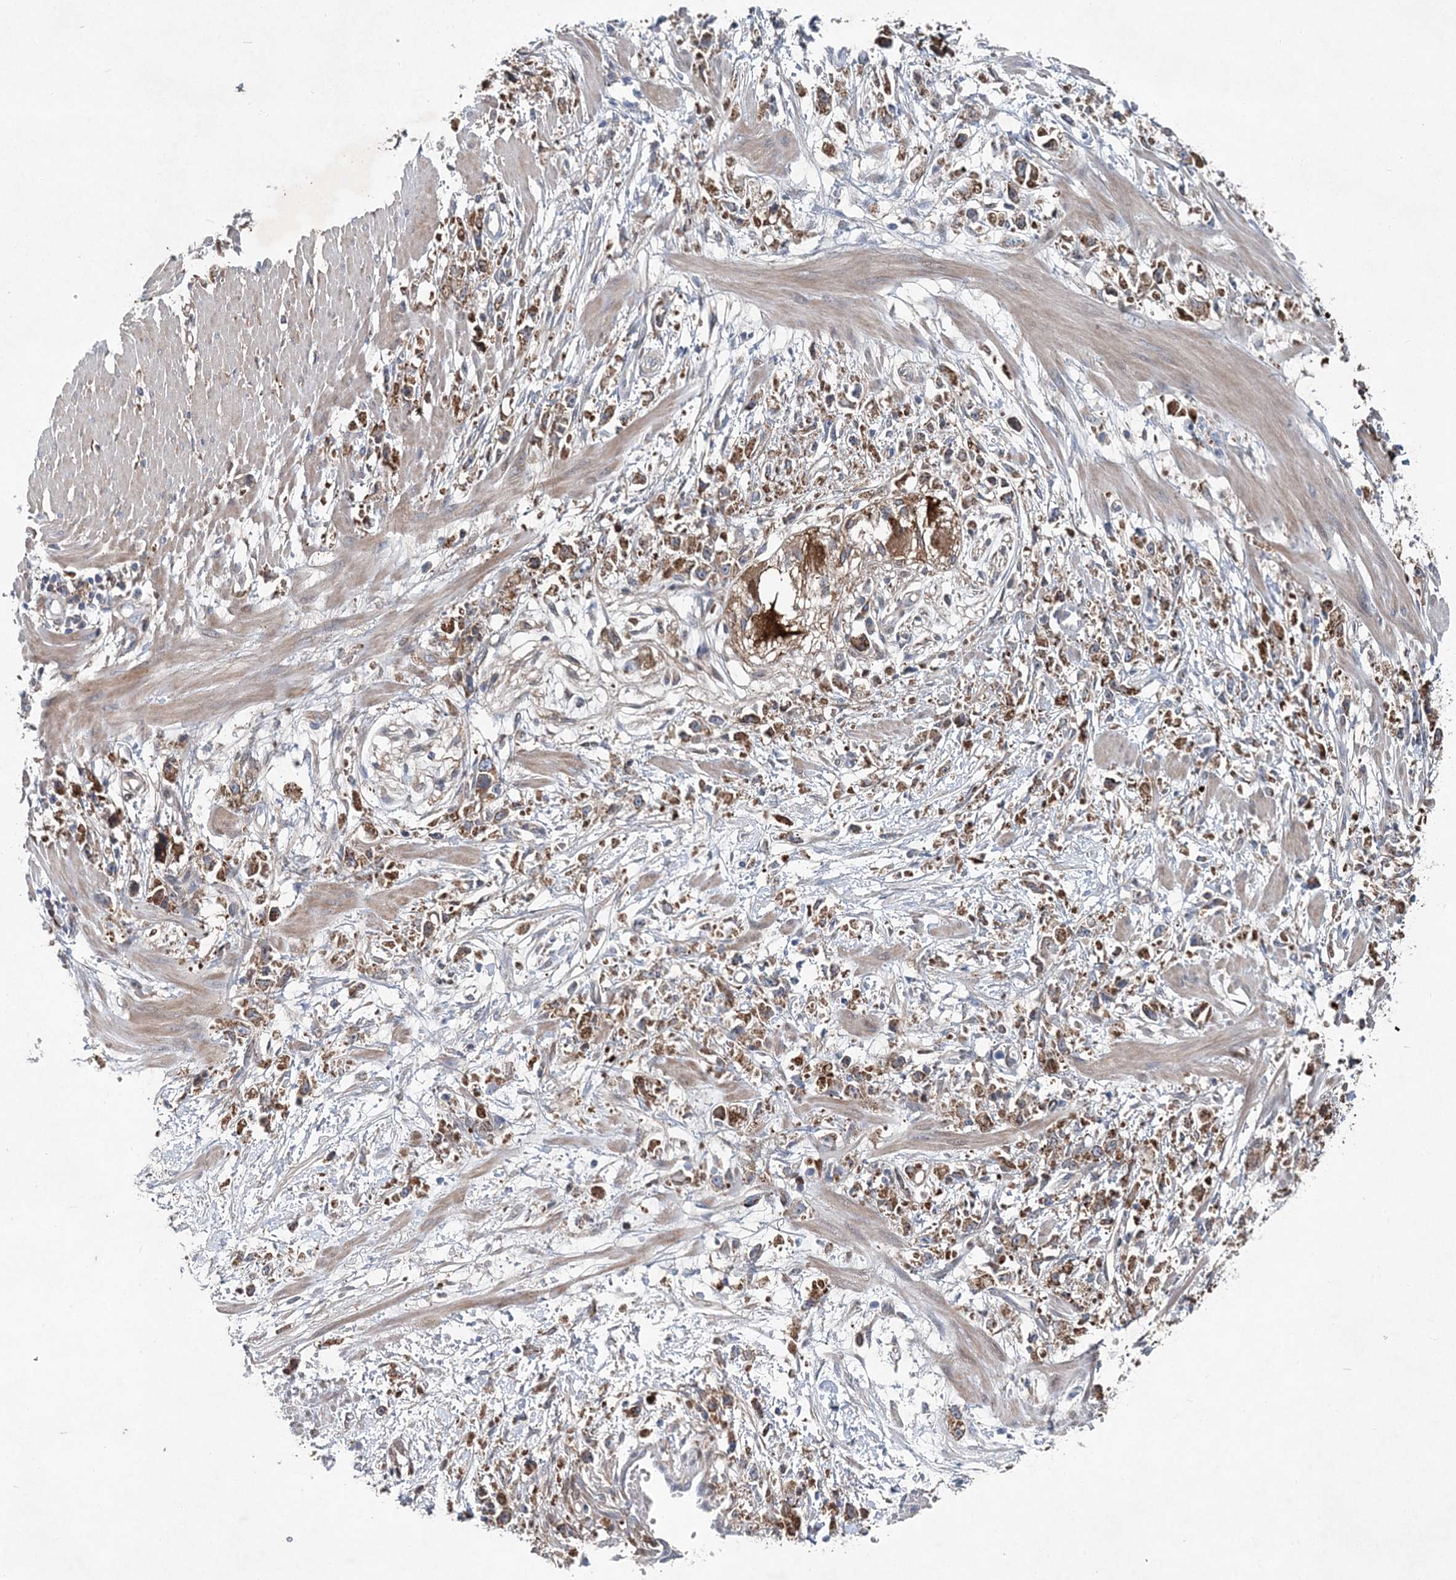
{"staining": {"intensity": "strong", "quantity": ">75%", "location": "cytoplasmic/membranous"}, "tissue": "stomach cancer", "cell_type": "Tumor cells", "image_type": "cancer", "snomed": [{"axis": "morphology", "description": "Adenocarcinoma, NOS"}, {"axis": "topography", "description": "Stomach"}], "caption": "Strong cytoplasmic/membranous positivity is identified in about >75% of tumor cells in stomach cancer.", "gene": "SPOPL", "patient": {"sex": "female", "age": 59}}